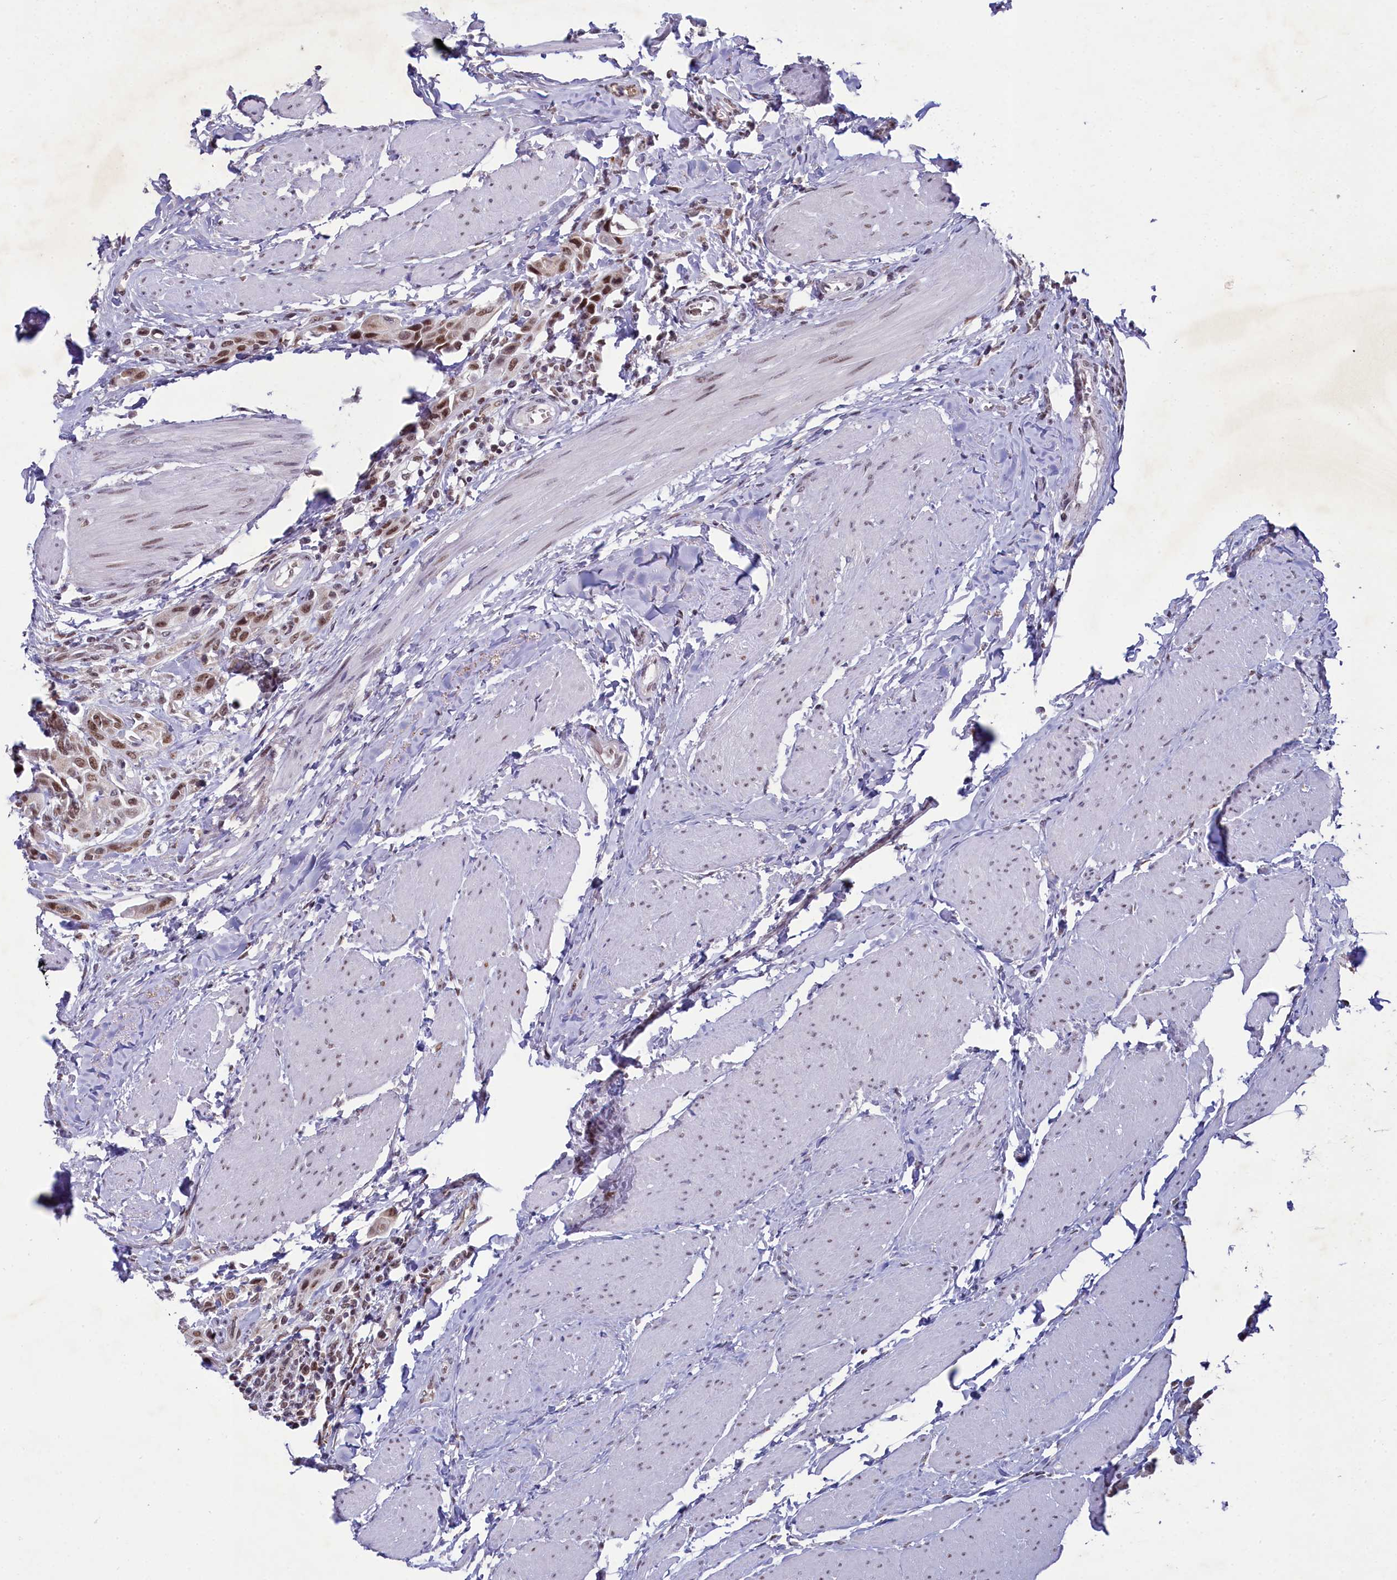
{"staining": {"intensity": "moderate", "quantity": ">75%", "location": "nuclear"}, "tissue": "urothelial cancer", "cell_type": "Tumor cells", "image_type": "cancer", "snomed": [{"axis": "morphology", "description": "Urothelial carcinoma, High grade"}, {"axis": "topography", "description": "Urinary bladder"}], "caption": "Brown immunohistochemical staining in human urothelial carcinoma (high-grade) reveals moderate nuclear staining in approximately >75% of tumor cells.", "gene": "PPHLN1", "patient": {"sex": "male", "age": 50}}